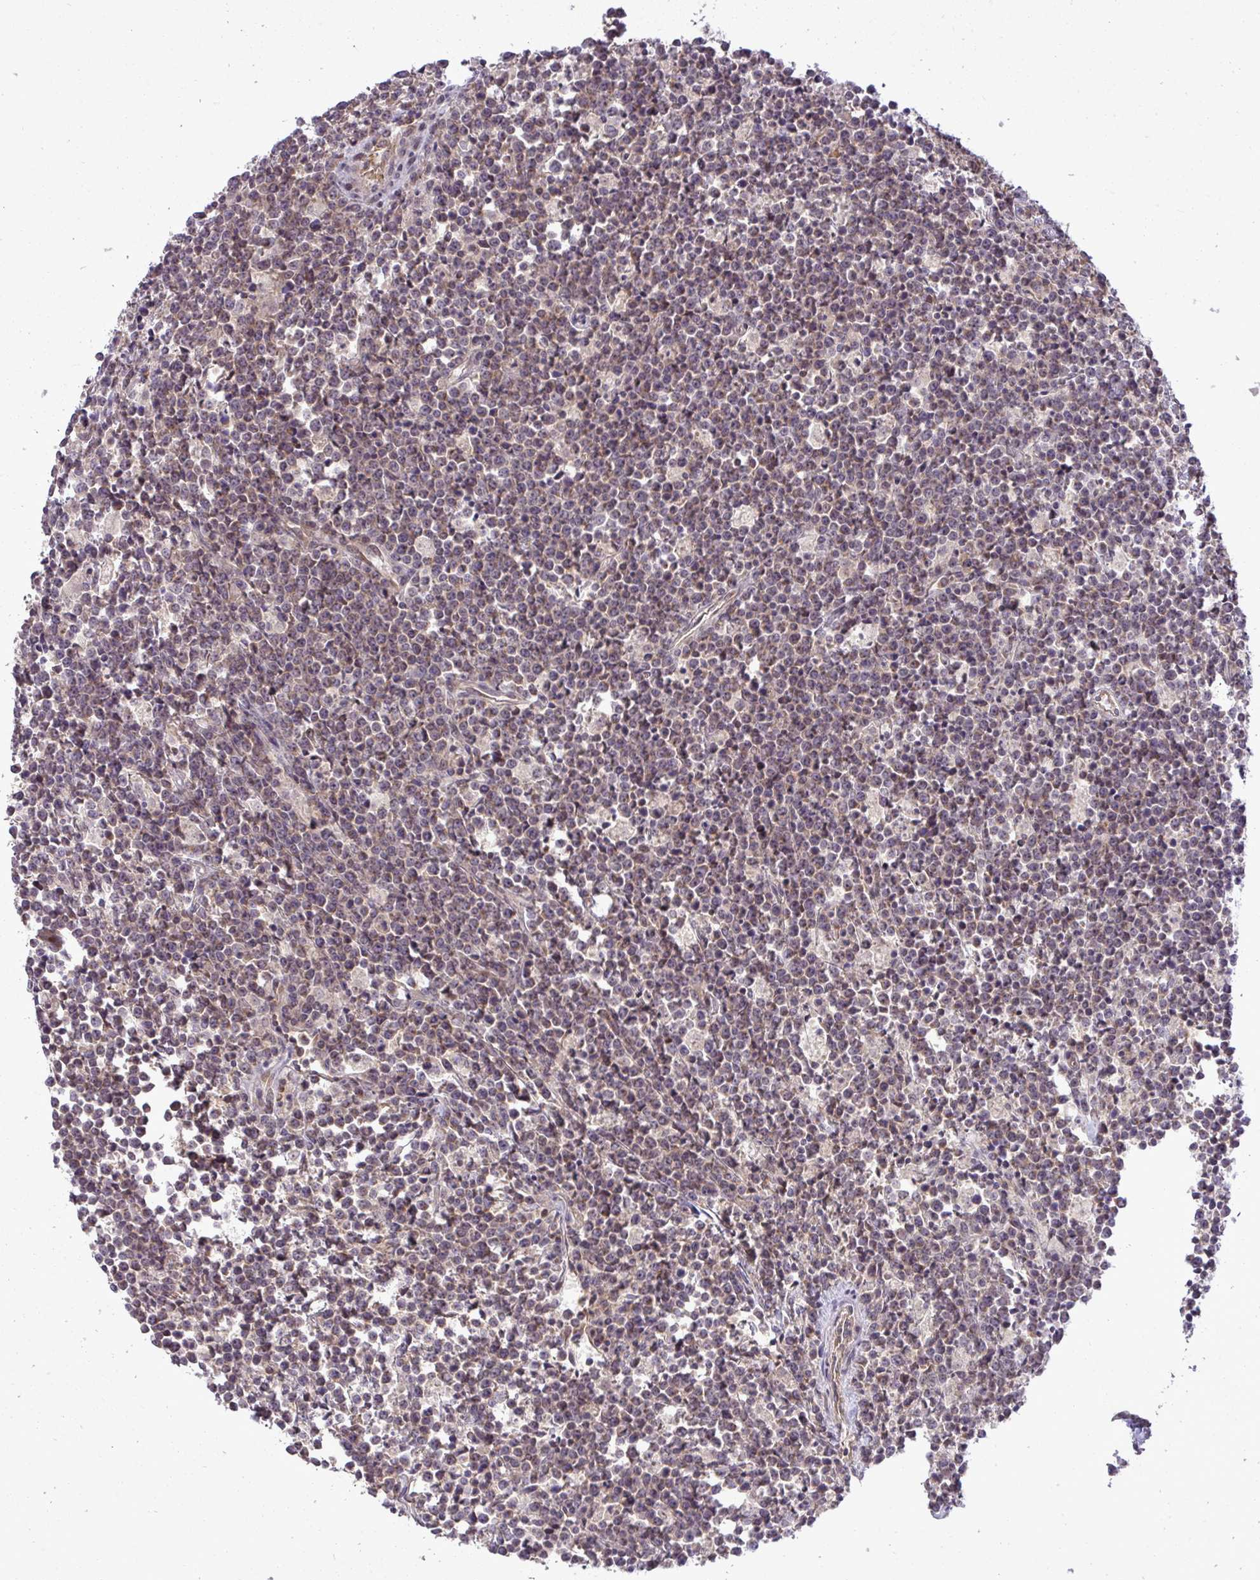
{"staining": {"intensity": "weak", "quantity": ">75%", "location": "cytoplasmic/membranous"}, "tissue": "lymphoma", "cell_type": "Tumor cells", "image_type": "cancer", "snomed": [{"axis": "morphology", "description": "Malignant lymphoma, non-Hodgkin's type, High grade"}, {"axis": "topography", "description": "Small intestine"}], "caption": "Immunohistochemical staining of lymphoma displays low levels of weak cytoplasmic/membranous protein staining in about >75% of tumor cells. (DAB (3,3'-diaminobenzidine) IHC, brown staining for protein, blue staining for nuclei).", "gene": "SLC9A6", "patient": {"sex": "female", "age": 56}}